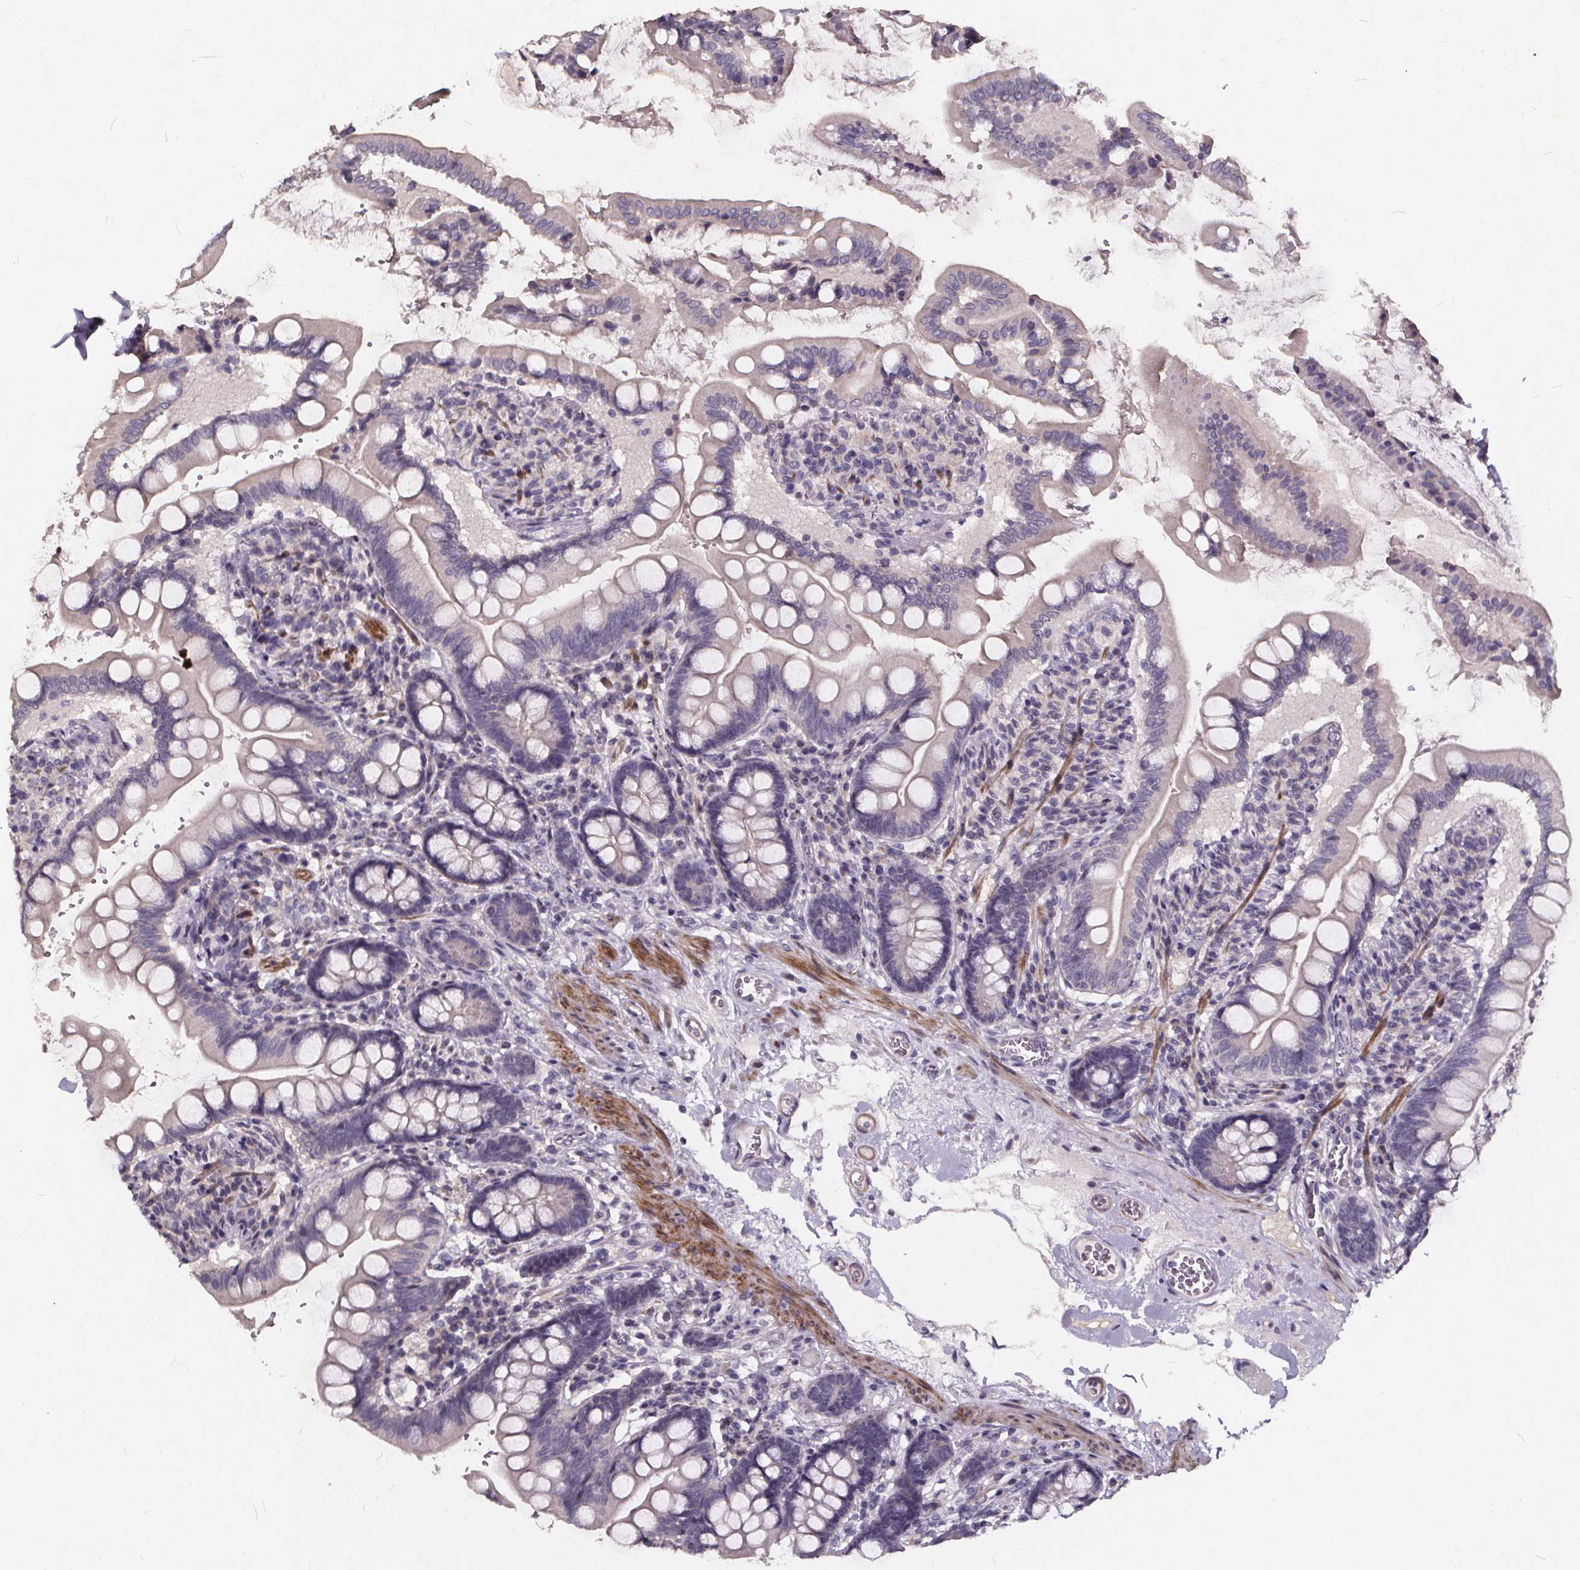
{"staining": {"intensity": "negative", "quantity": "none", "location": "none"}, "tissue": "small intestine", "cell_type": "Glandular cells", "image_type": "normal", "snomed": [{"axis": "morphology", "description": "Normal tissue, NOS"}, {"axis": "topography", "description": "Small intestine"}], "caption": "There is no significant staining in glandular cells of small intestine.", "gene": "TSPAN14", "patient": {"sex": "female", "age": 56}}